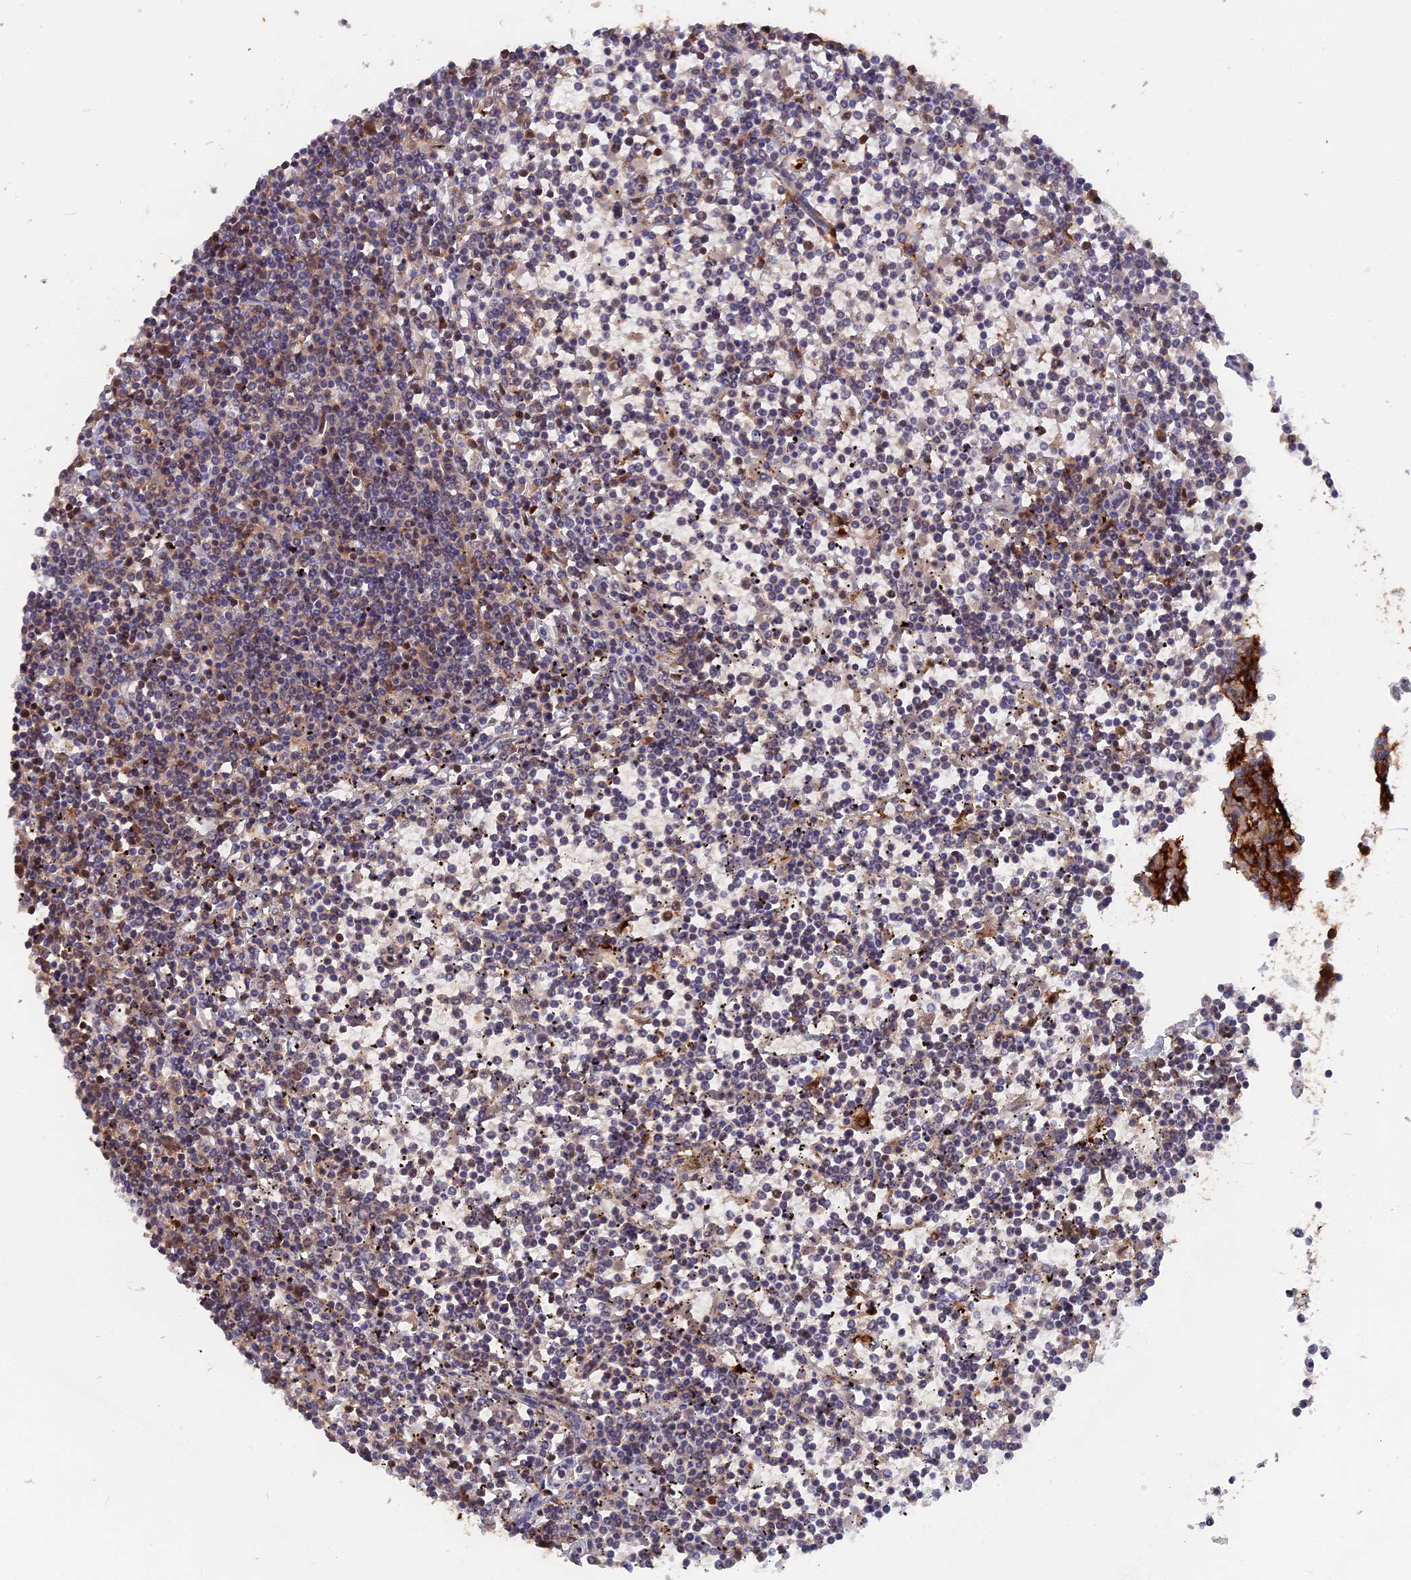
{"staining": {"intensity": "weak", "quantity": "<25%", "location": "cytoplasmic/membranous"}, "tissue": "lymphoma", "cell_type": "Tumor cells", "image_type": "cancer", "snomed": [{"axis": "morphology", "description": "Malignant lymphoma, non-Hodgkin's type, Low grade"}, {"axis": "topography", "description": "Spleen"}], "caption": "The immunohistochemistry (IHC) micrograph has no significant expression in tumor cells of low-grade malignant lymphoma, non-Hodgkin's type tissue.", "gene": "BLVRA", "patient": {"sex": "female", "age": 19}}